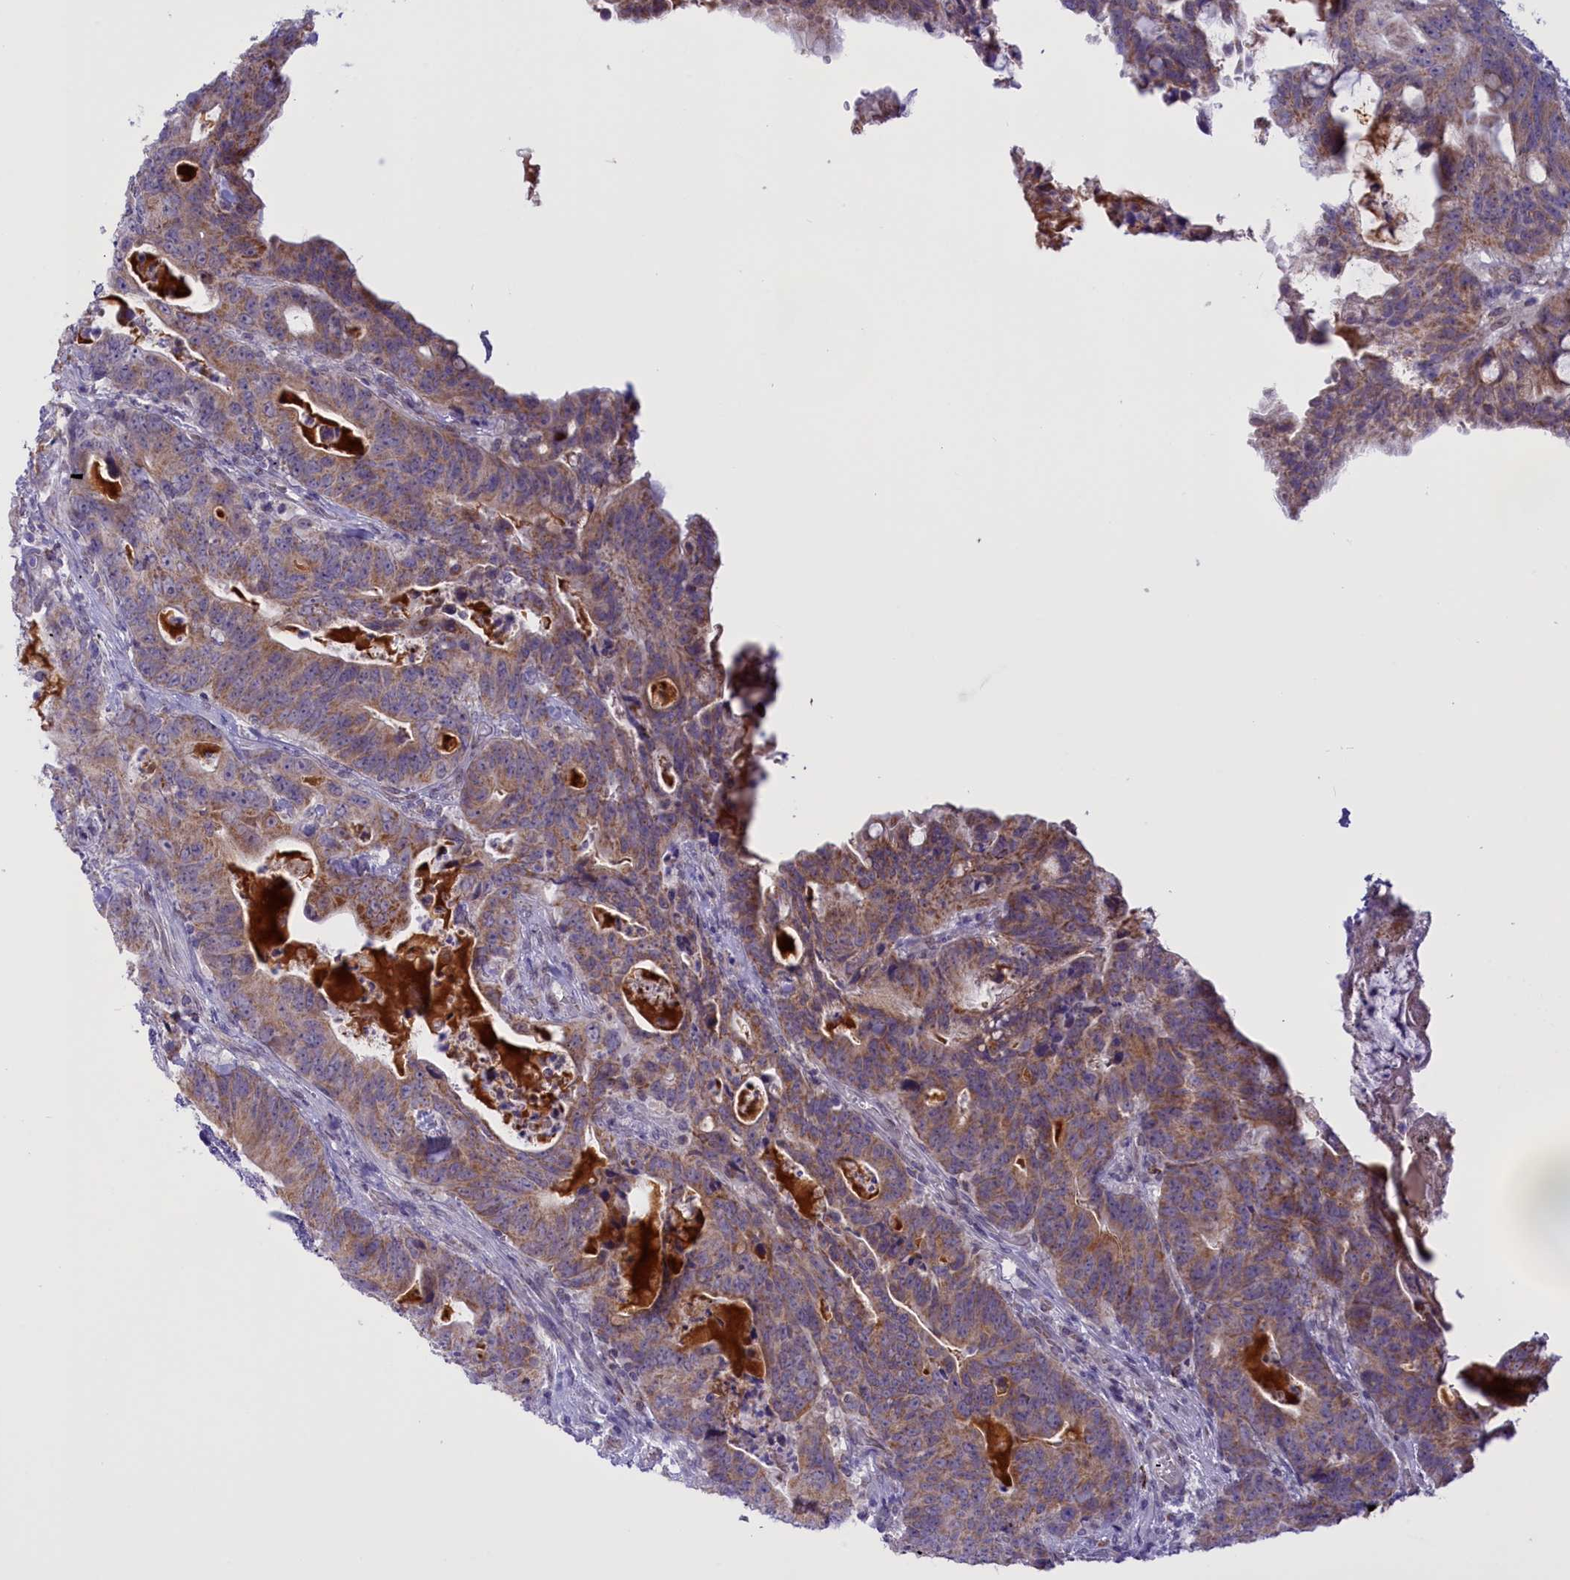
{"staining": {"intensity": "moderate", "quantity": ">75%", "location": "cytoplasmic/membranous"}, "tissue": "colorectal cancer", "cell_type": "Tumor cells", "image_type": "cancer", "snomed": [{"axis": "morphology", "description": "Adenocarcinoma, NOS"}, {"axis": "topography", "description": "Colon"}], "caption": "Immunohistochemistry of colorectal adenocarcinoma exhibits medium levels of moderate cytoplasmic/membranous staining in approximately >75% of tumor cells.", "gene": "FAM149B1", "patient": {"sex": "female", "age": 82}}